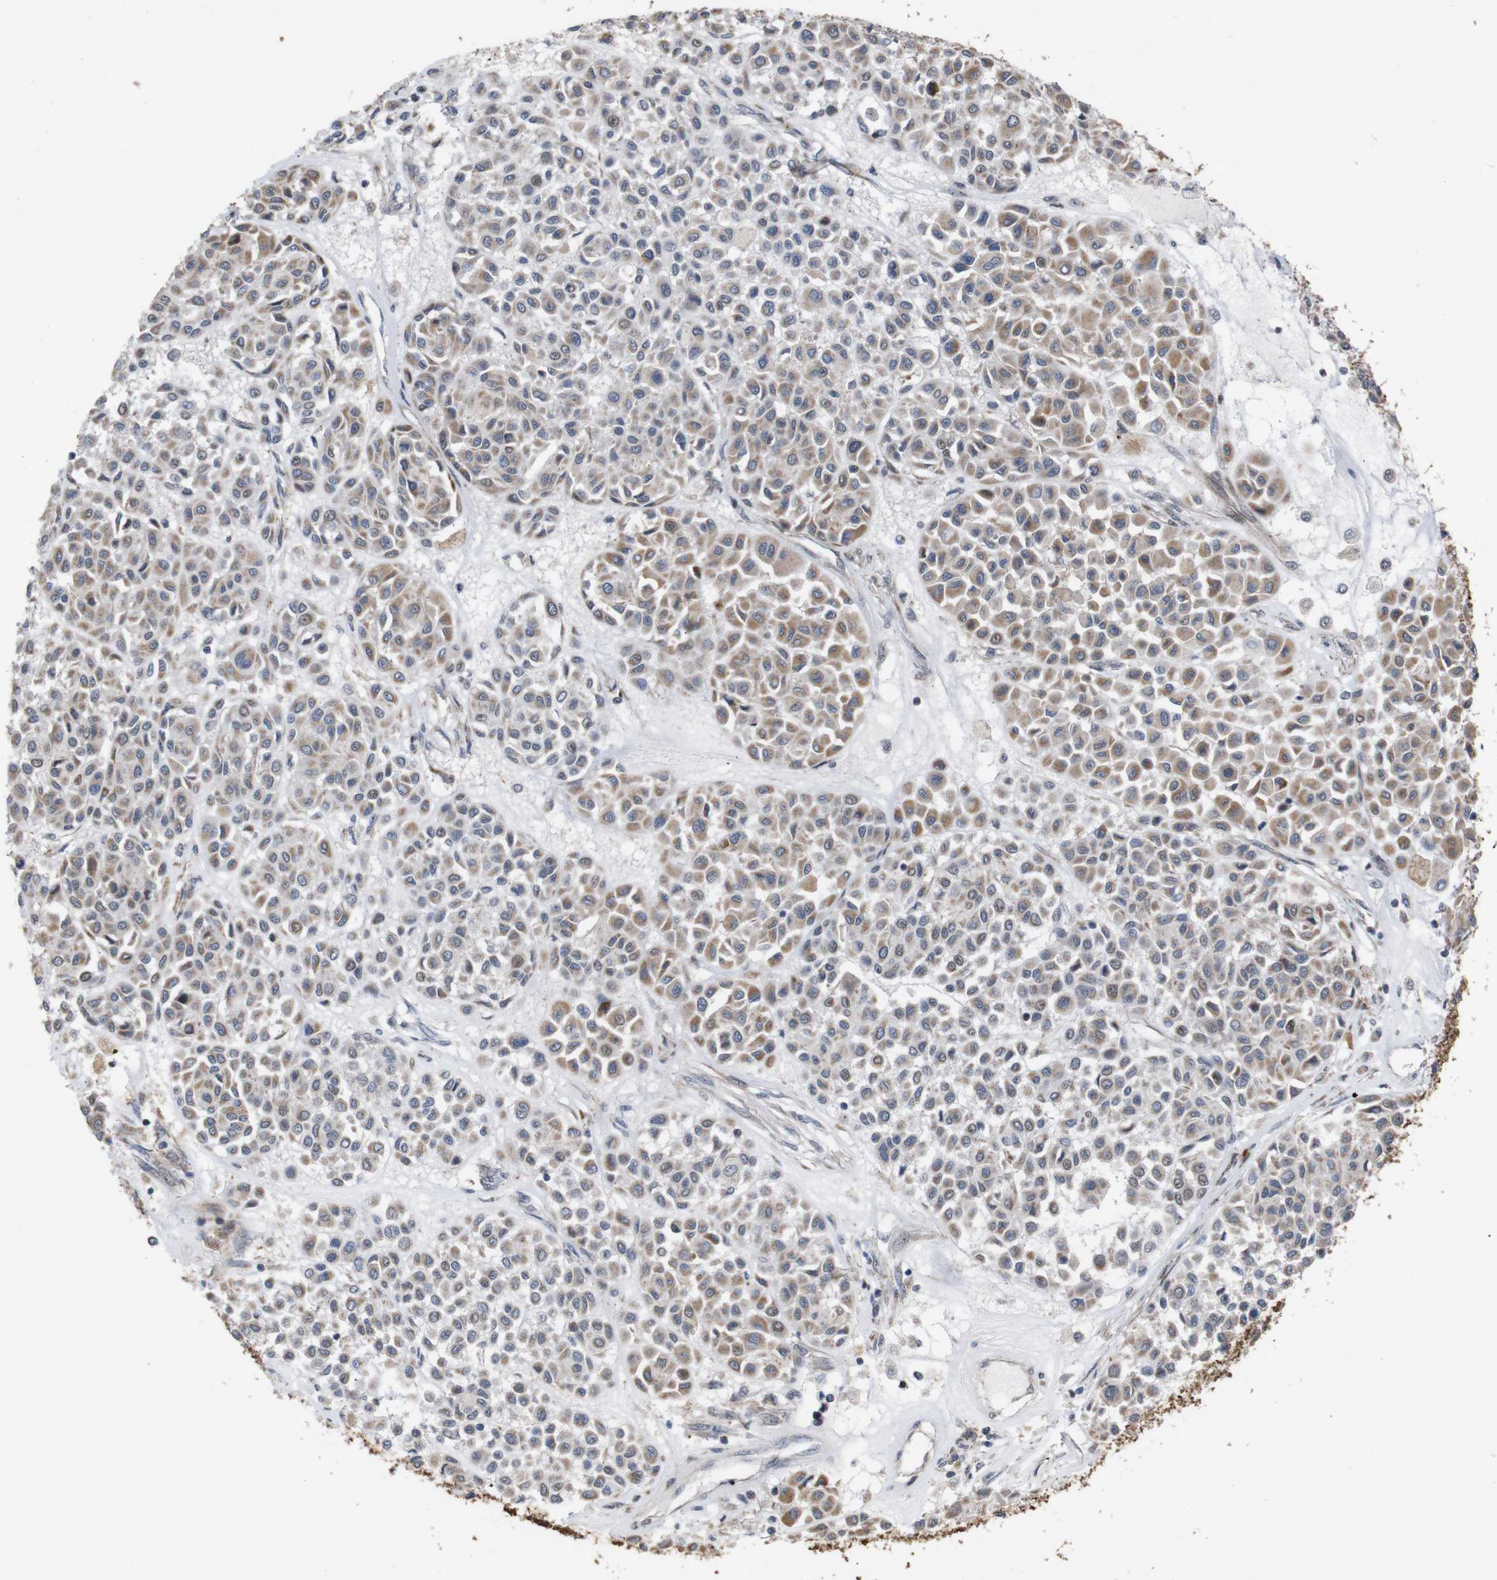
{"staining": {"intensity": "moderate", "quantity": ">75%", "location": "cytoplasmic/membranous,nuclear"}, "tissue": "melanoma", "cell_type": "Tumor cells", "image_type": "cancer", "snomed": [{"axis": "morphology", "description": "Malignant melanoma, Metastatic site"}, {"axis": "topography", "description": "Soft tissue"}], "caption": "IHC photomicrograph of neoplastic tissue: human malignant melanoma (metastatic site) stained using IHC displays medium levels of moderate protein expression localized specifically in the cytoplasmic/membranous and nuclear of tumor cells, appearing as a cytoplasmic/membranous and nuclear brown color.", "gene": "ATP7B", "patient": {"sex": "male", "age": 41}}